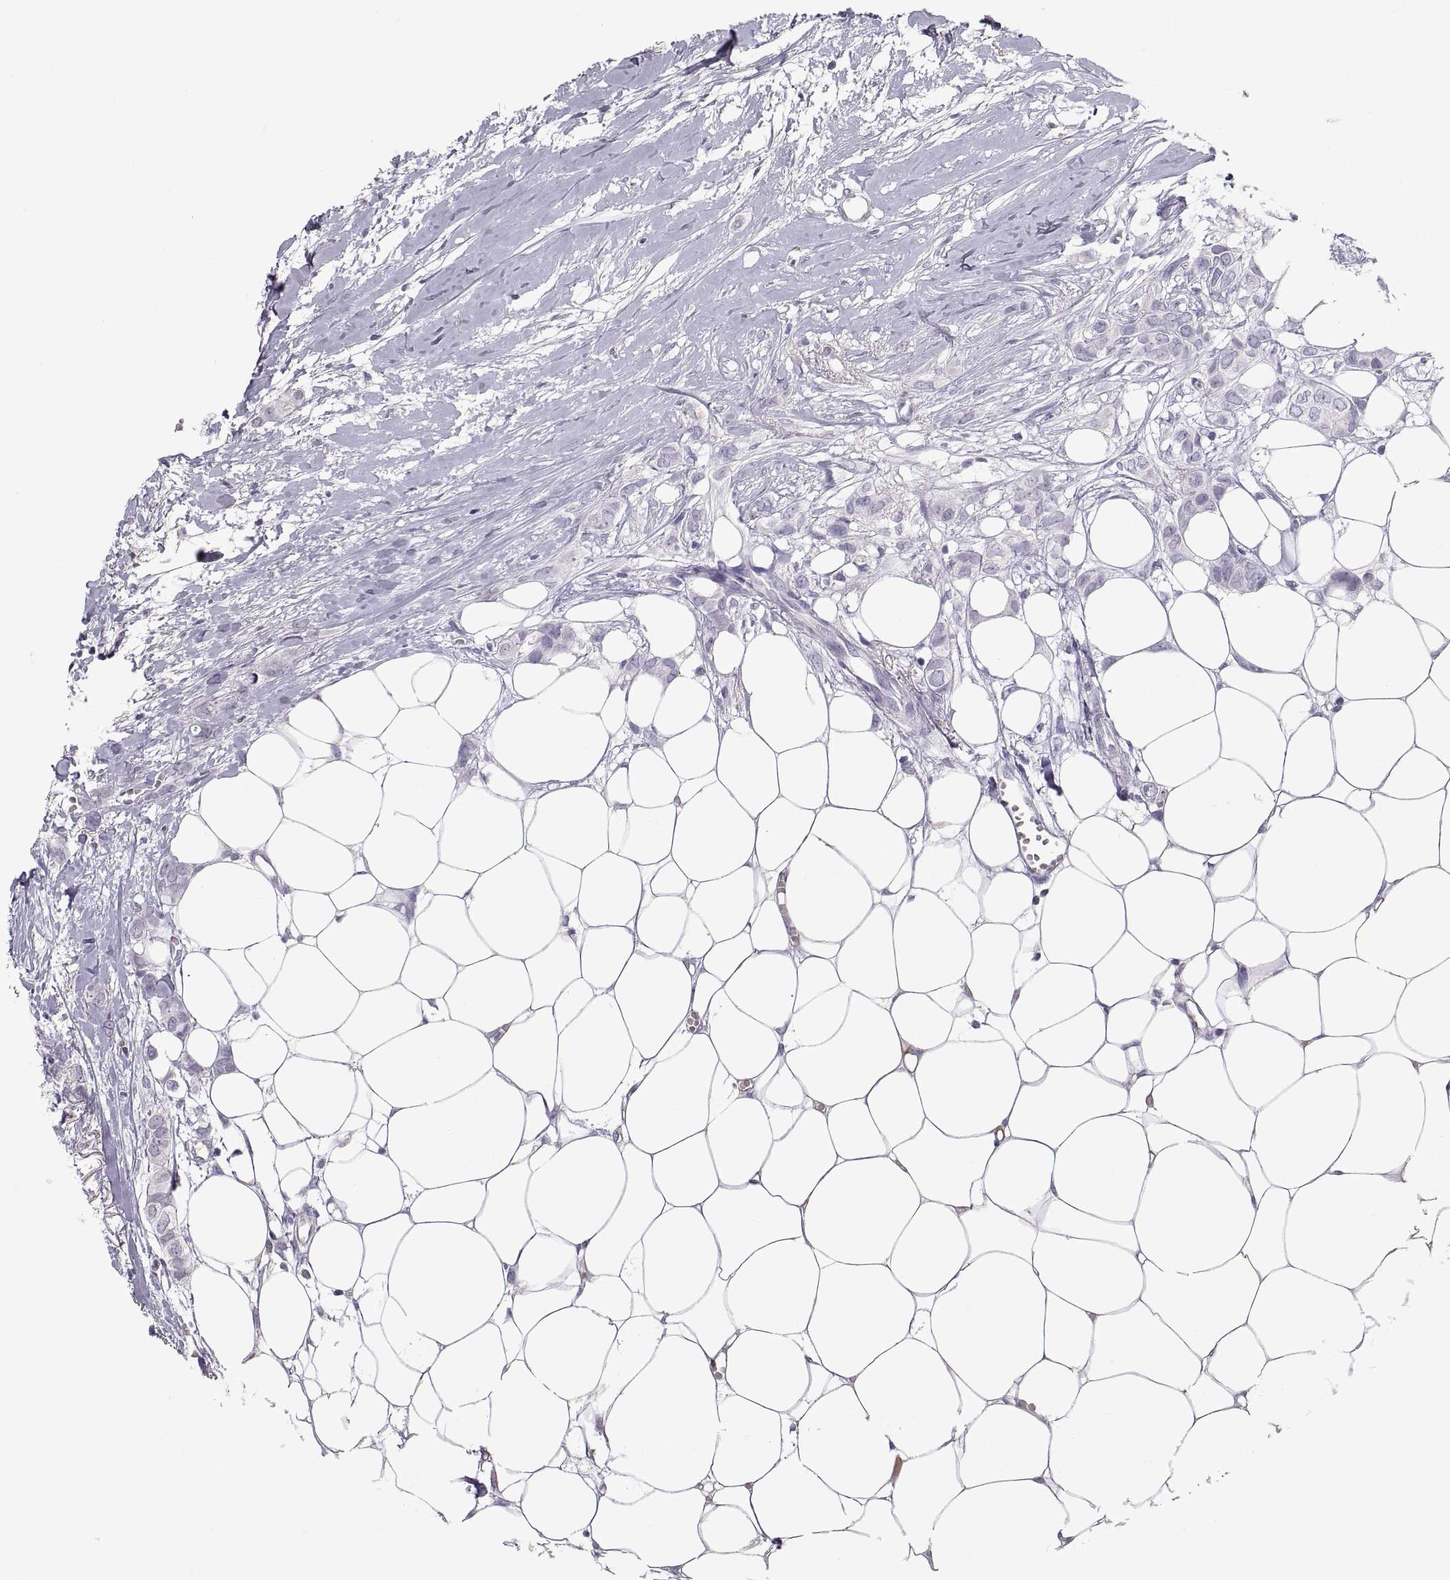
{"staining": {"intensity": "negative", "quantity": "none", "location": "none"}, "tissue": "breast cancer", "cell_type": "Tumor cells", "image_type": "cancer", "snomed": [{"axis": "morphology", "description": "Duct carcinoma"}, {"axis": "topography", "description": "Breast"}], "caption": "Immunohistochemical staining of breast cancer displays no significant positivity in tumor cells.", "gene": "MAGEB2", "patient": {"sex": "female", "age": 85}}